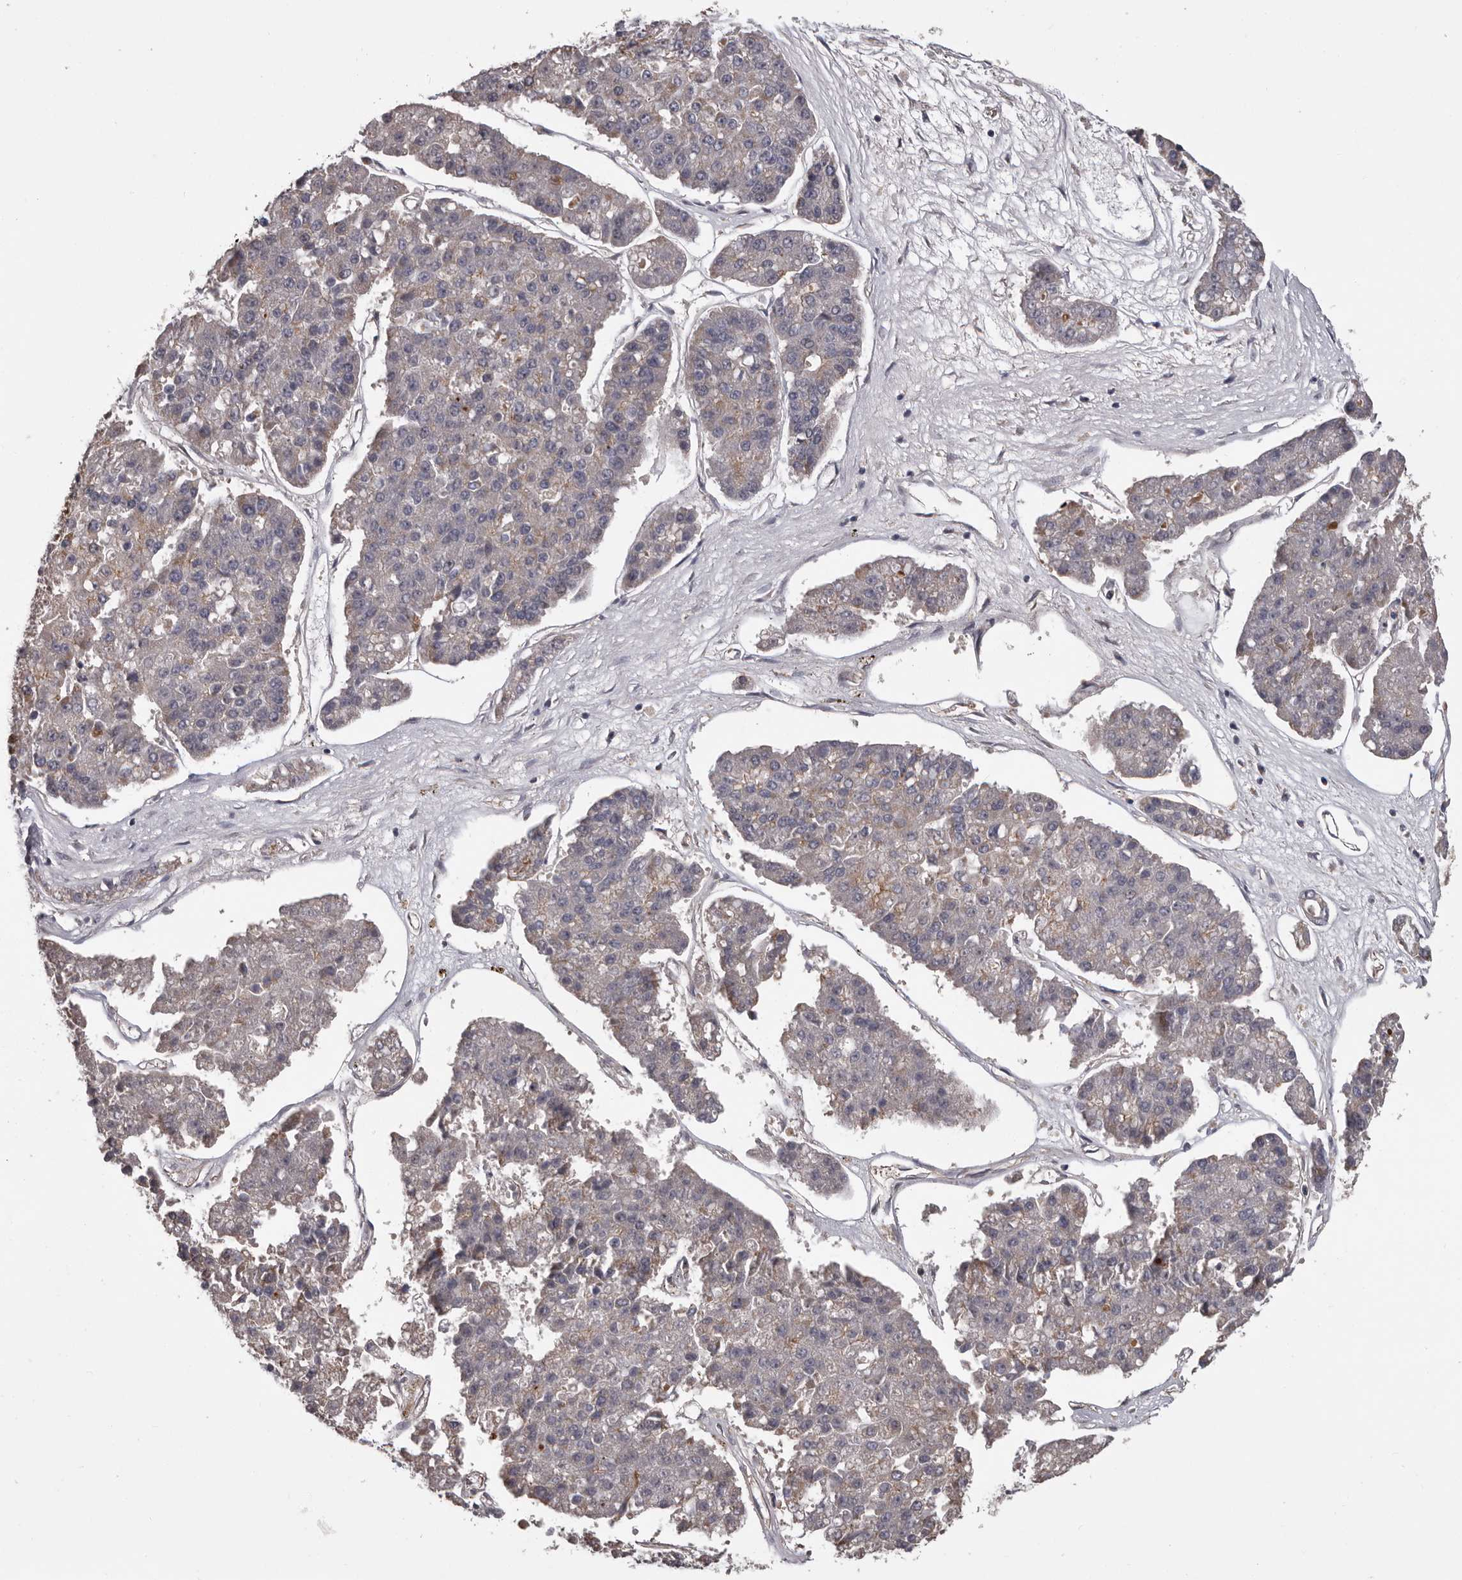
{"staining": {"intensity": "negative", "quantity": "none", "location": "none"}, "tissue": "pancreatic cancer", "cell_type": "Tumor cells", "image_type": "cancer", "snomed": [{"axis": "morphology", "description": "Adenocarcinoma, NOS"}, {"axis": "topography", "description": "Pancreas"}], "caption": "DAB (3,3'-diaminobenzidine) immunohistochemical staining of pancreatic cancer demonstrates no significant staining in tumor cells.", "gene": "VPS37A", "patient": {"sex": "male", "age": 50}}